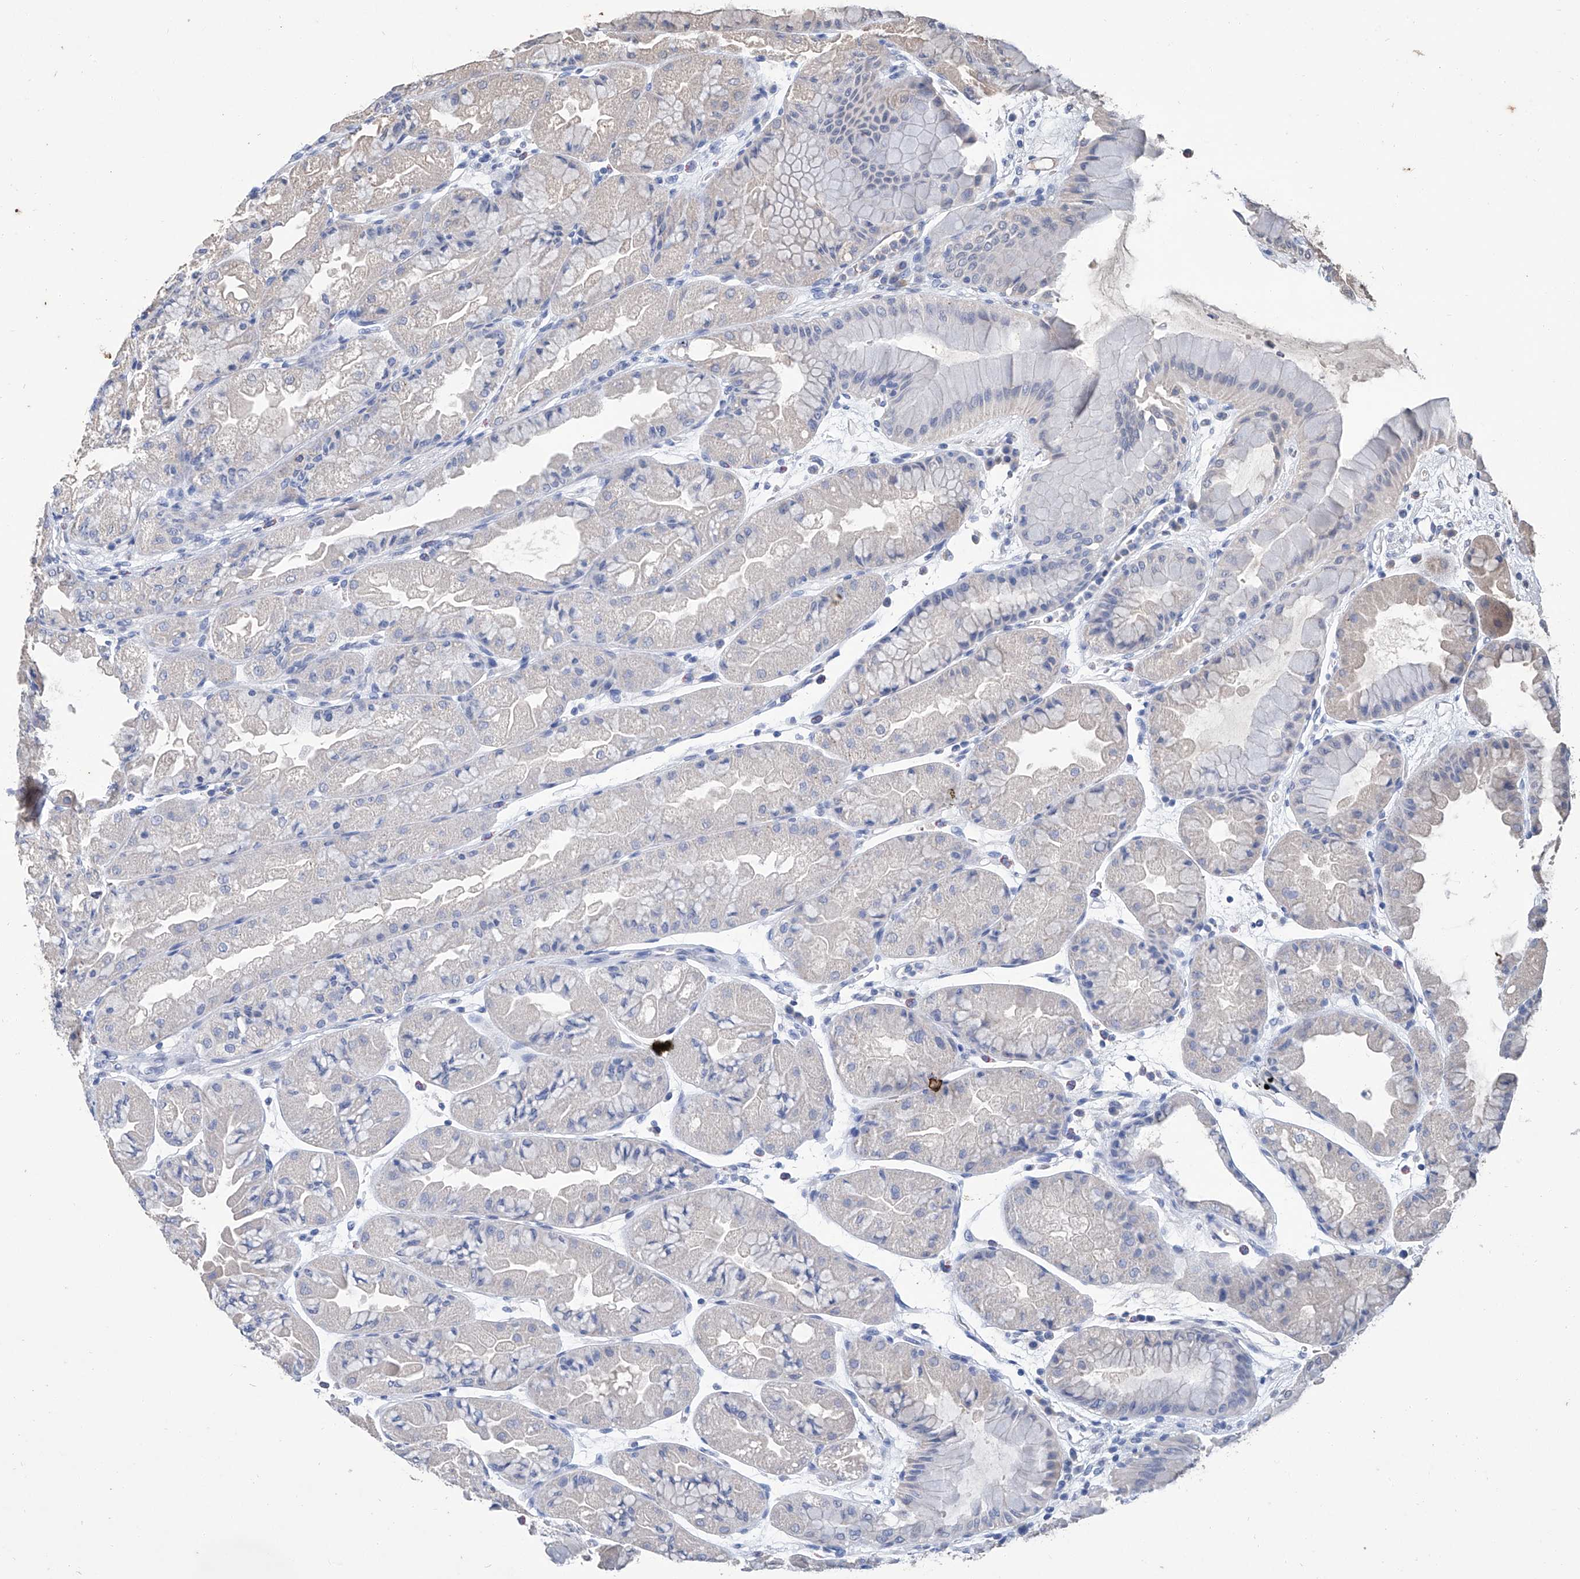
{"staining": {"intensity": "negative", "quantity": "none", "location": "none"}, "tissue": "stomach", "cell_type": "Glandular cells", "image_type": "normal", "snomed": [{"axis": "morphology", "description": "Normal tissue, NOS"}, {"axis": "topography", "description": "Stomach, upper"}], "caption": "Immunohistochemical staining of normal stomach reveals no significant expression in glandular cells.", "gene": "GPT", "patient": {"sex": "male", "age": 47}}